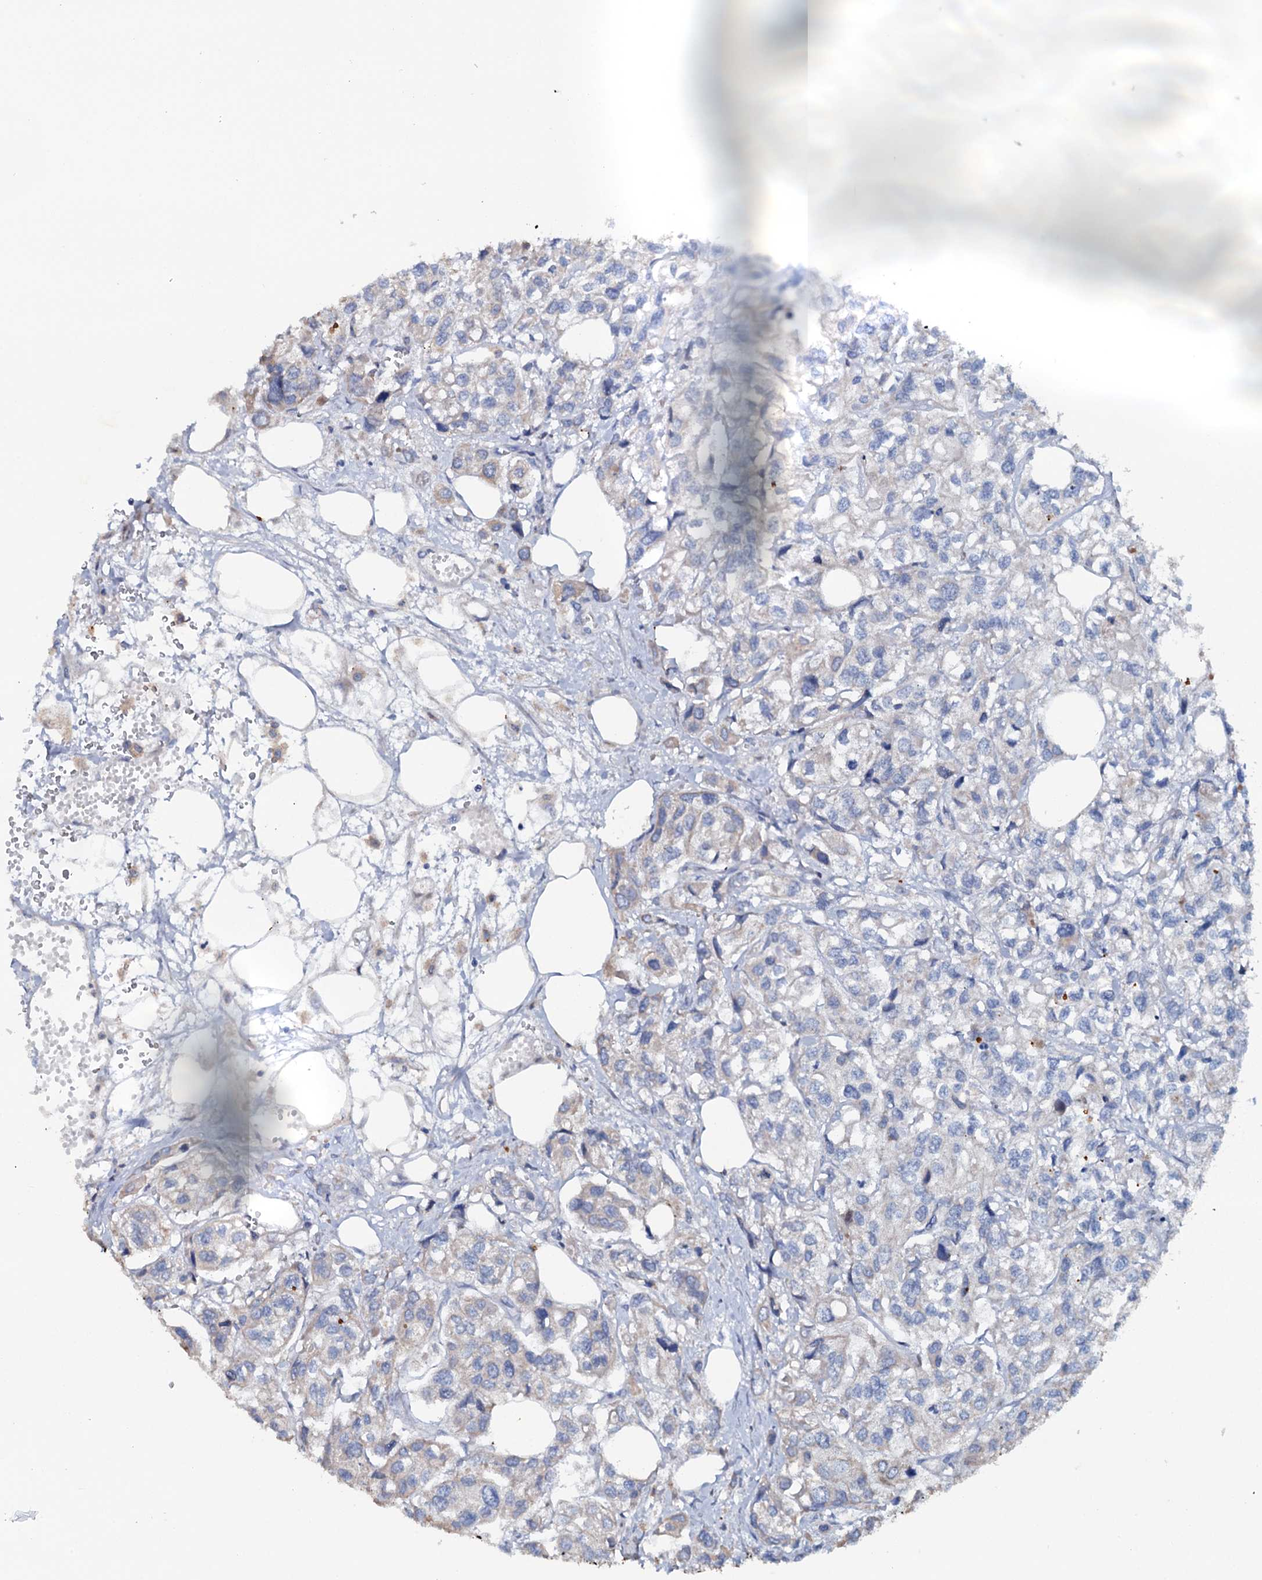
{"staining": {"intensity": "negative", "quantity": "none", "location": "none"}, "tissue": "urothelial cancer", "cell_type": "Tumor cells", "image_type": "cancer", "snomed": [{"axis": "morphology", "description": "Urothelial carcinoma, High grade"}, {"axis": "topography", "description": "Urinary bladder"}], "caption": "This is an IHC image of human urothelial cancer. There is no positivity in tumor cells.", "gene": "IL17RD", "patient": {"sex": "male", "age": 67}}